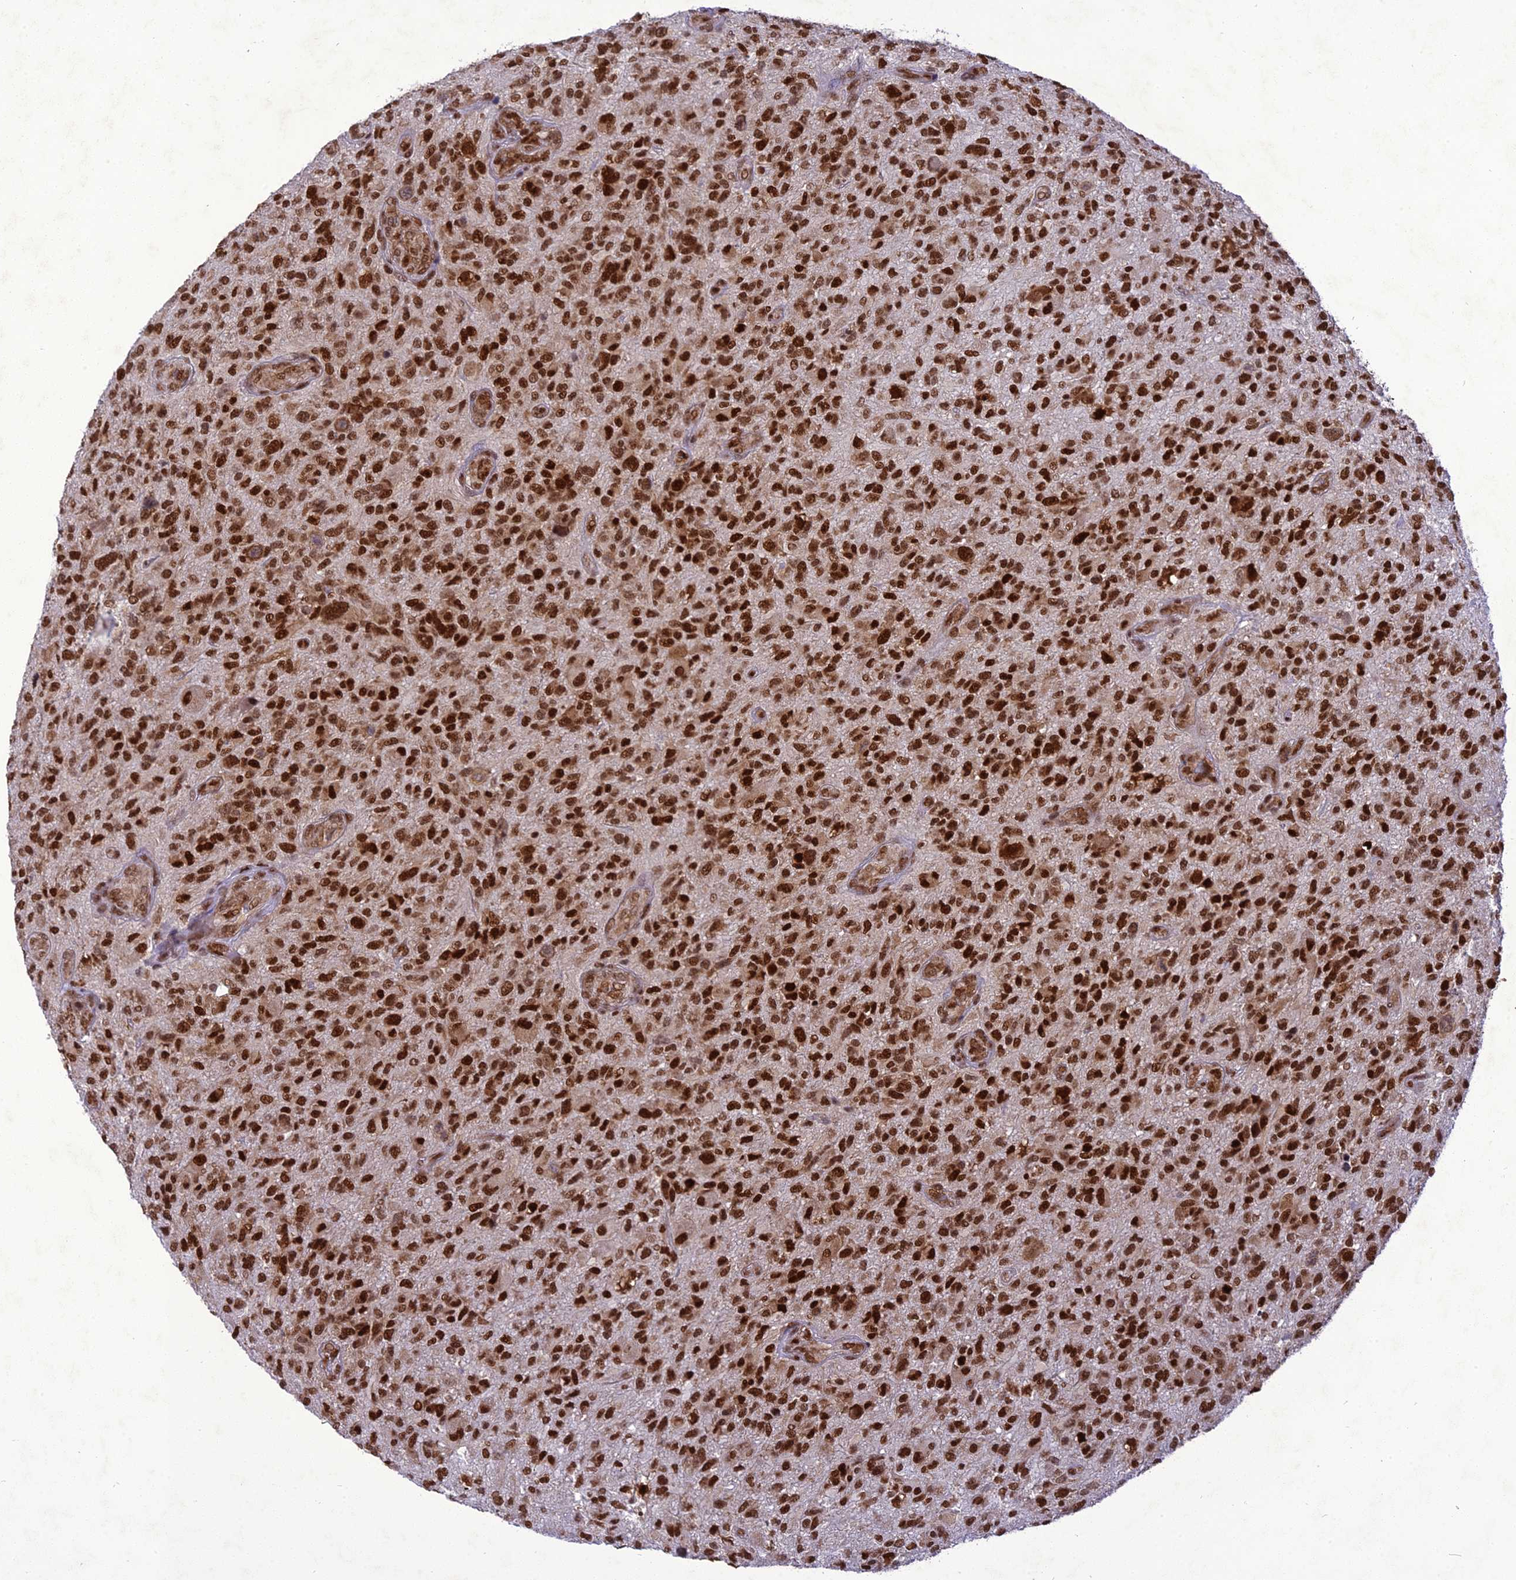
{"staining": {"intensity": "strong", "quantity": ">75%", "location": "nuclear"}, "tissue": "glioma", "cell_type": "Tumor cells", "image_type": "cancer", "snomed": [{"axis": "morphology", "description": "Glioma, malignant, High grade"}, {"axis": "topography", "description": "Brain"}], "caption": "This micrograph exhibits IHC staining of malignant glioma (high-grade), with high strong nuclear positivity in approximately >75% of tumor cells.", "gene": "DDX1", "patient": {"sex": "male", "age": 47}}